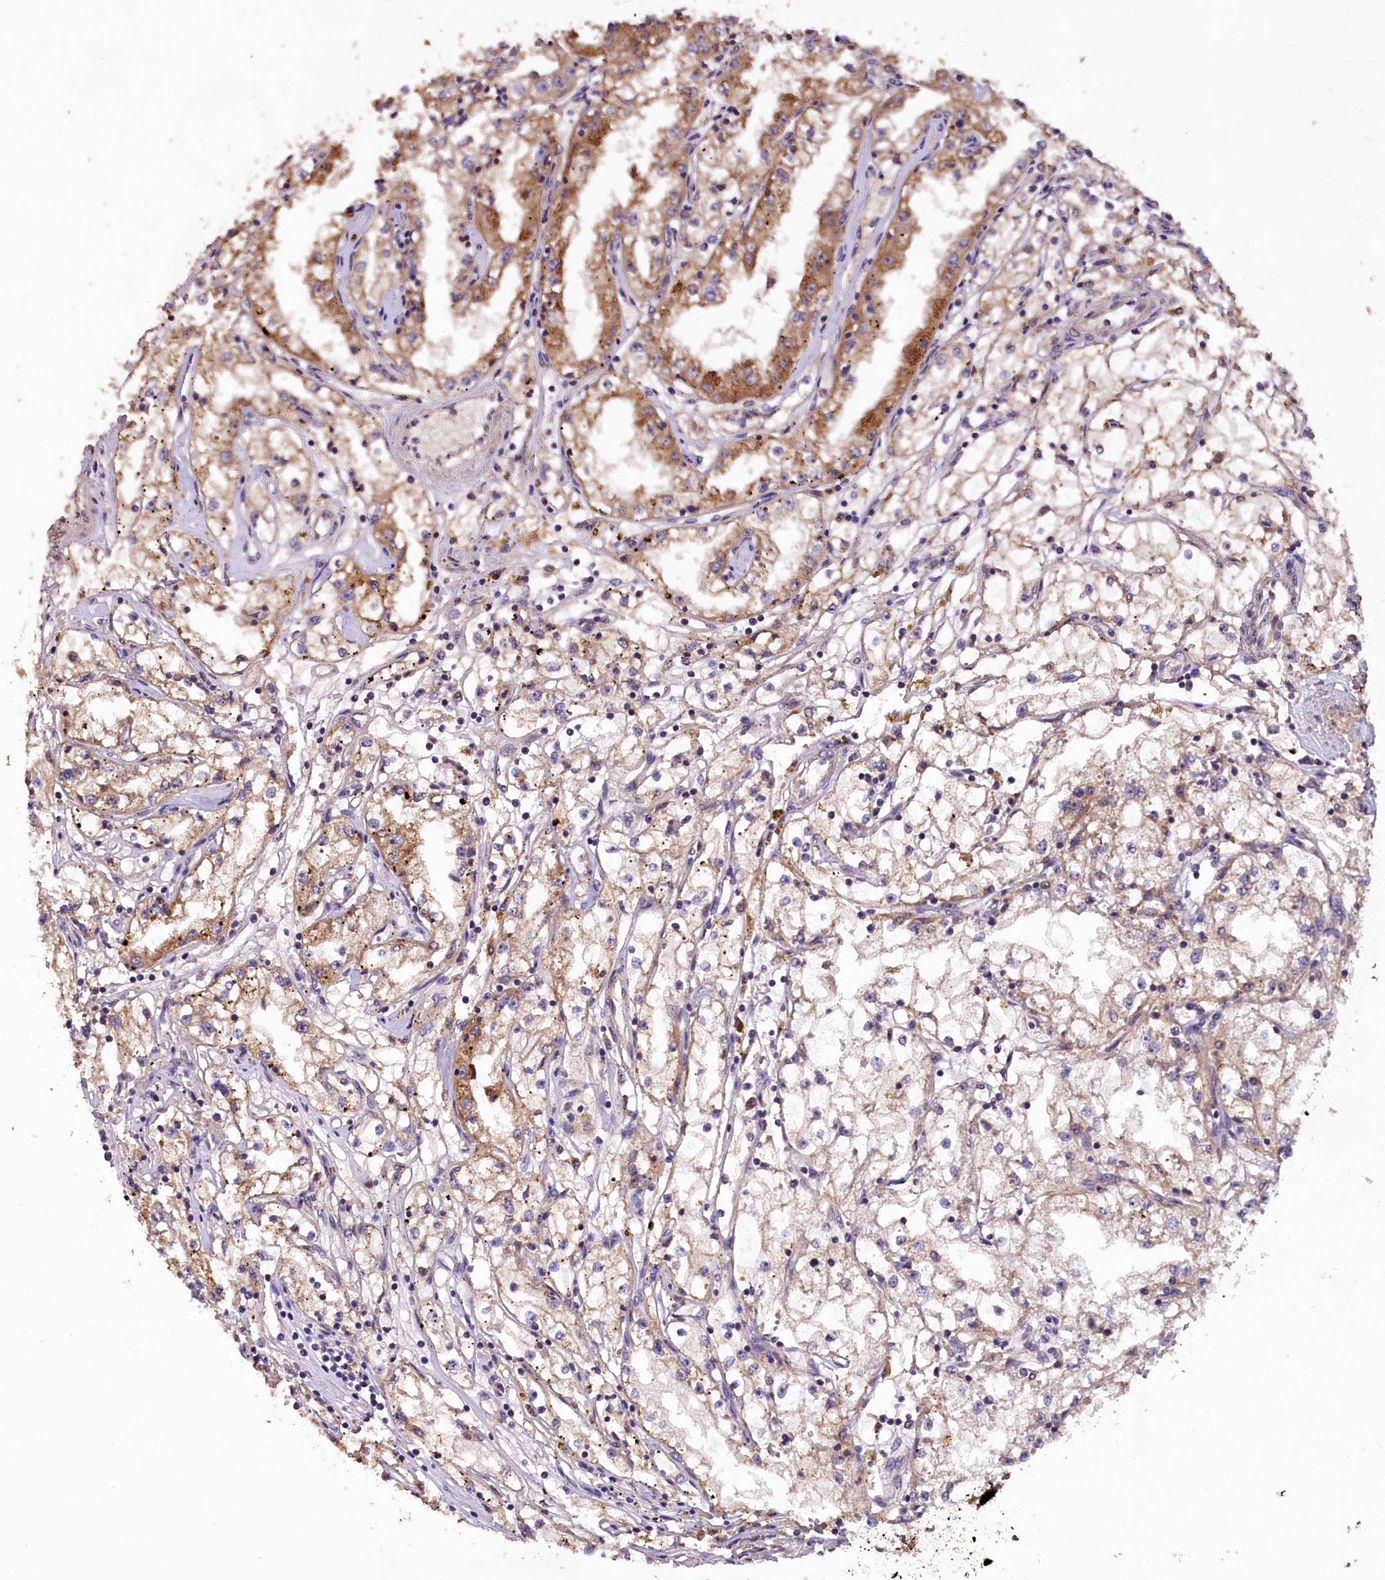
{"staining": {"intensity": "moderate", "quantity": "25%-75%", "location": "cytoplasmic/membranous"}, "tissue": "renal cancer", "cell_type": "Tumor cells", "image_type": "cancer", "snomed": [{"axis": "morphology", "description": "Adenocarcinoma, NOS"}, {"axis": "topography", "description": "Kidney"}], "caption": "Moderate cytoplasmic/membranous staining is identified in approximately 25%-75% of tumor cells in renal cancer.", "gene": "PLXNB1", "patient": {"sex": "male", "age": 56}}